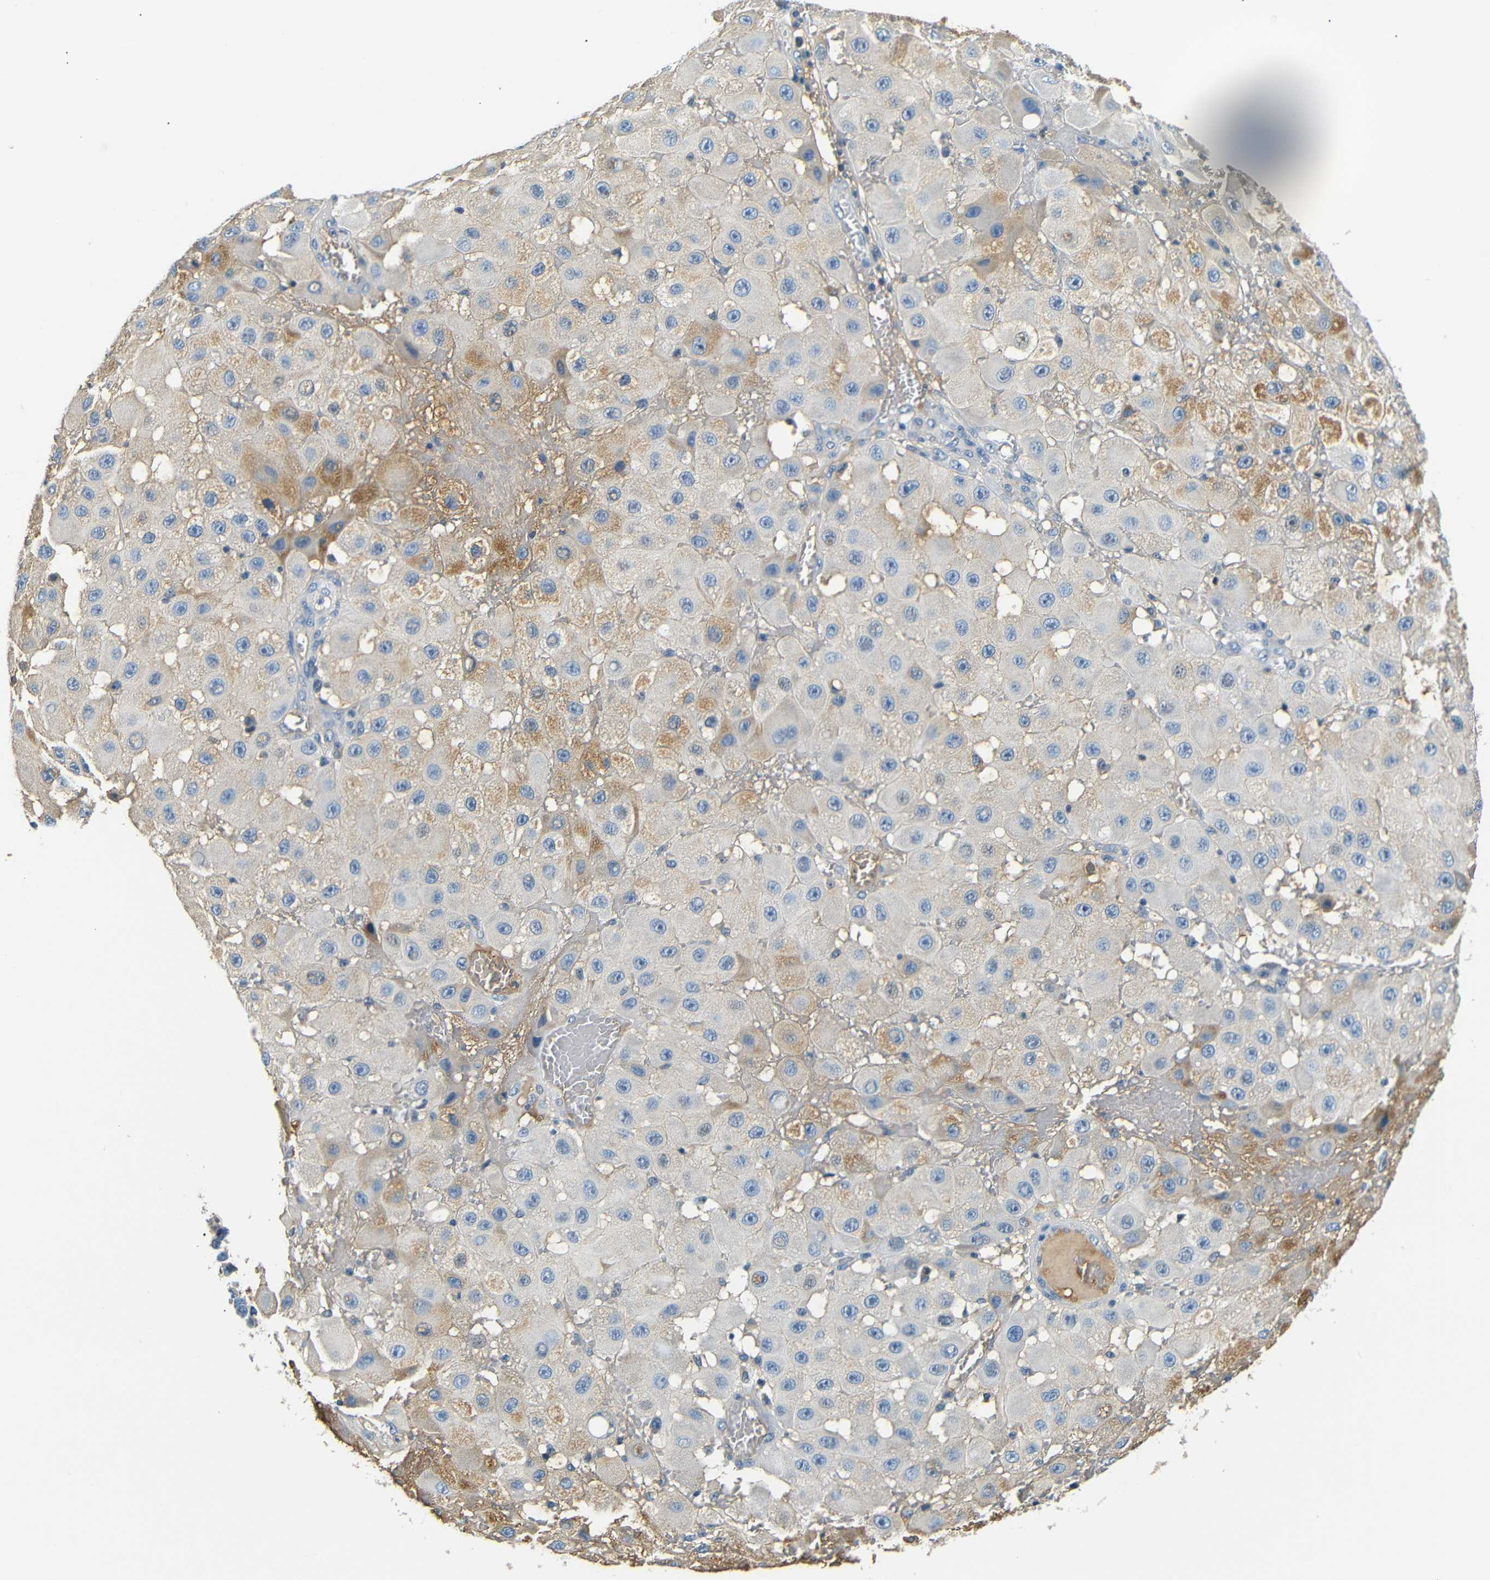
{"staining": {"intensity": "moderate", "quantity": "<25%", "location": "cytoplasmic/membranous"}, "tissue": "melanoma", "cell_type": "Tumor cells", "image_type": "cancer", "snomed": [{"axis": "morphology", "description": "Malignant melanoma, NOS"}, {"axis": "topography", "description": "Skin"}], "caption": "An IHC histopathology image of neoplastic tissue is shown. Protein staining in brown highlights moderate cytoplasmic/membranous positivity in melanoma within tumor cells. (Brightfield microscopy of DAB IHC at high magnification).", "gene": "LHCGR", "patient": {"sex": "female", "age": 81}}